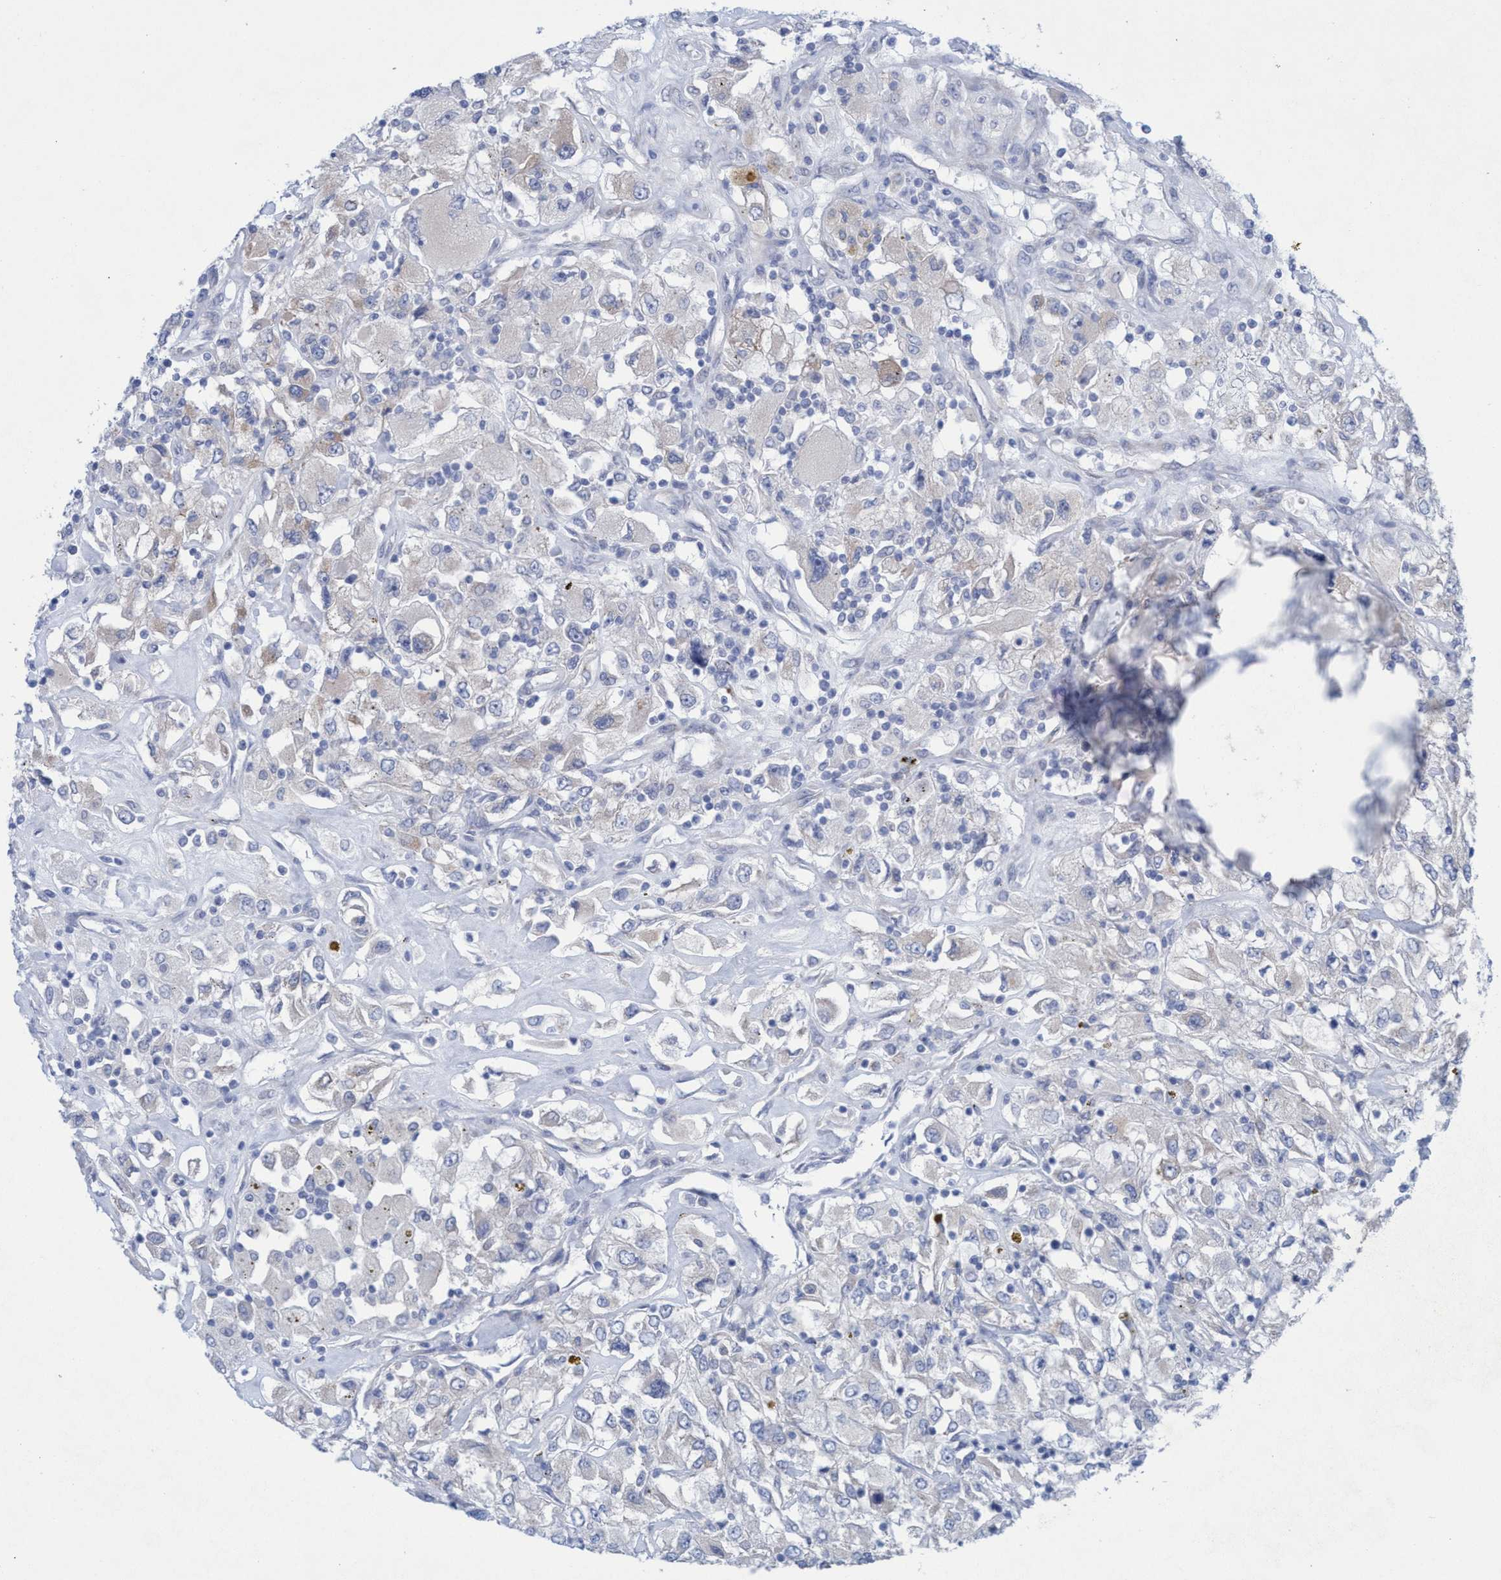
{"staining": {"intensity": "negative", "quantity": "none", "location": "none"}, "tissue": "renal cancer", "cell_type": "Tumor cells", "image_type": "cancer", "snomed": [{"axis": "morphology", "description": "Adenocarcinoma, NOS"}, {"axis": "topography", "description": "Kidney"}], "caption": "Human renal cancer stained for a protein using IHC demonstrates no positivity in tumor cells.", "gene": "RSAD1", "patient": {"sex": "female", "age": 52}}